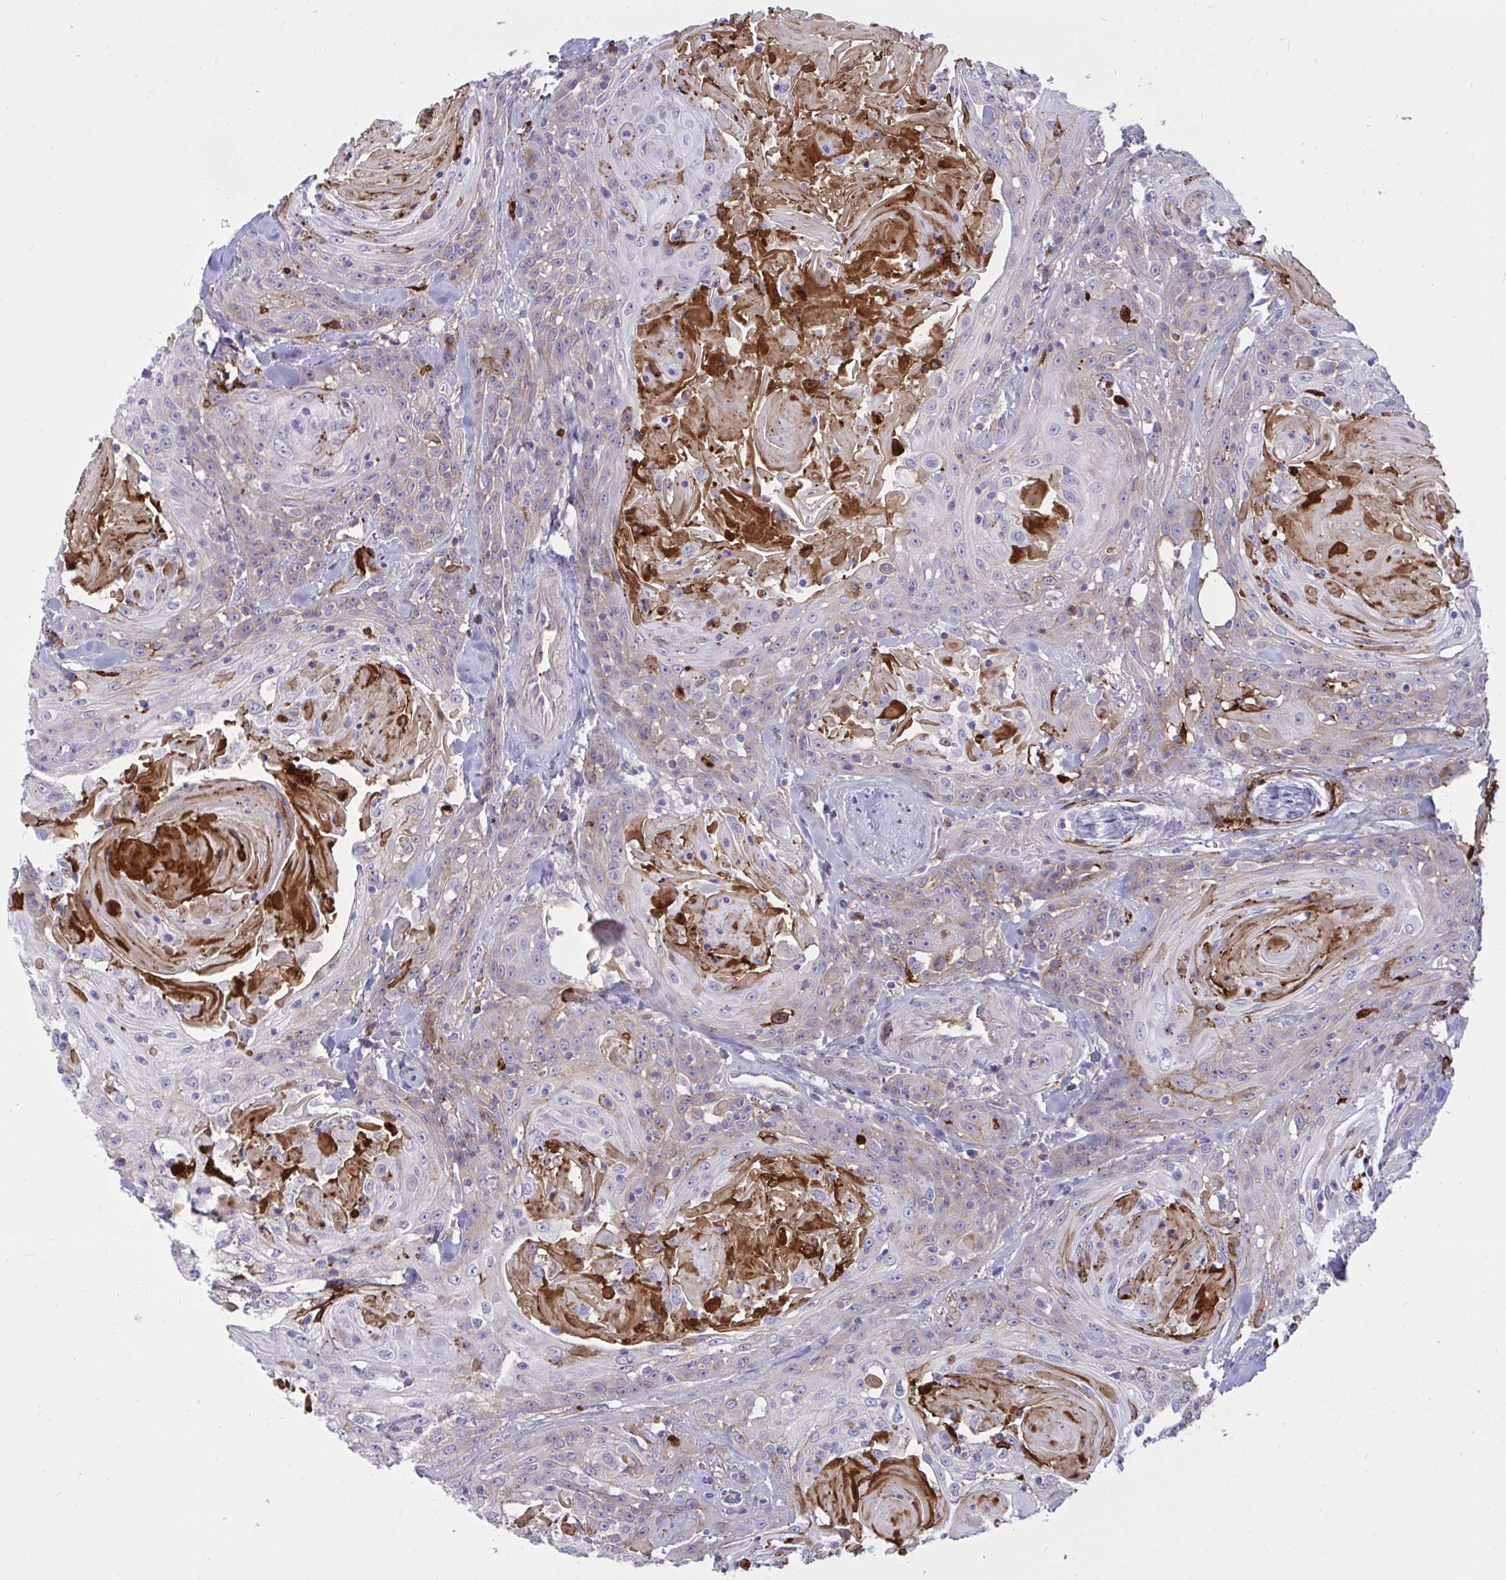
{"staining": {"intensity": "moderate", "quantity": "<25%", "location": "cytoplasmic/membranous"}, "tissue": "head and neck cancer", "cell_type": "Tumor cells", "image_type": "cancer", "snomed": [{"axis": "morphology", "description": "Squamous cell carcinoma, NOS"}, {"axis": "topography", "description": "Head-Neck"}], "caption": "Immunohistochemistry of head and neck cancer shows low levels of moderate cytoplasmic/membranous expression in about <25% of tumor cells.", "gene": "F2", "patient": {"sex": "female", "age": 84}}